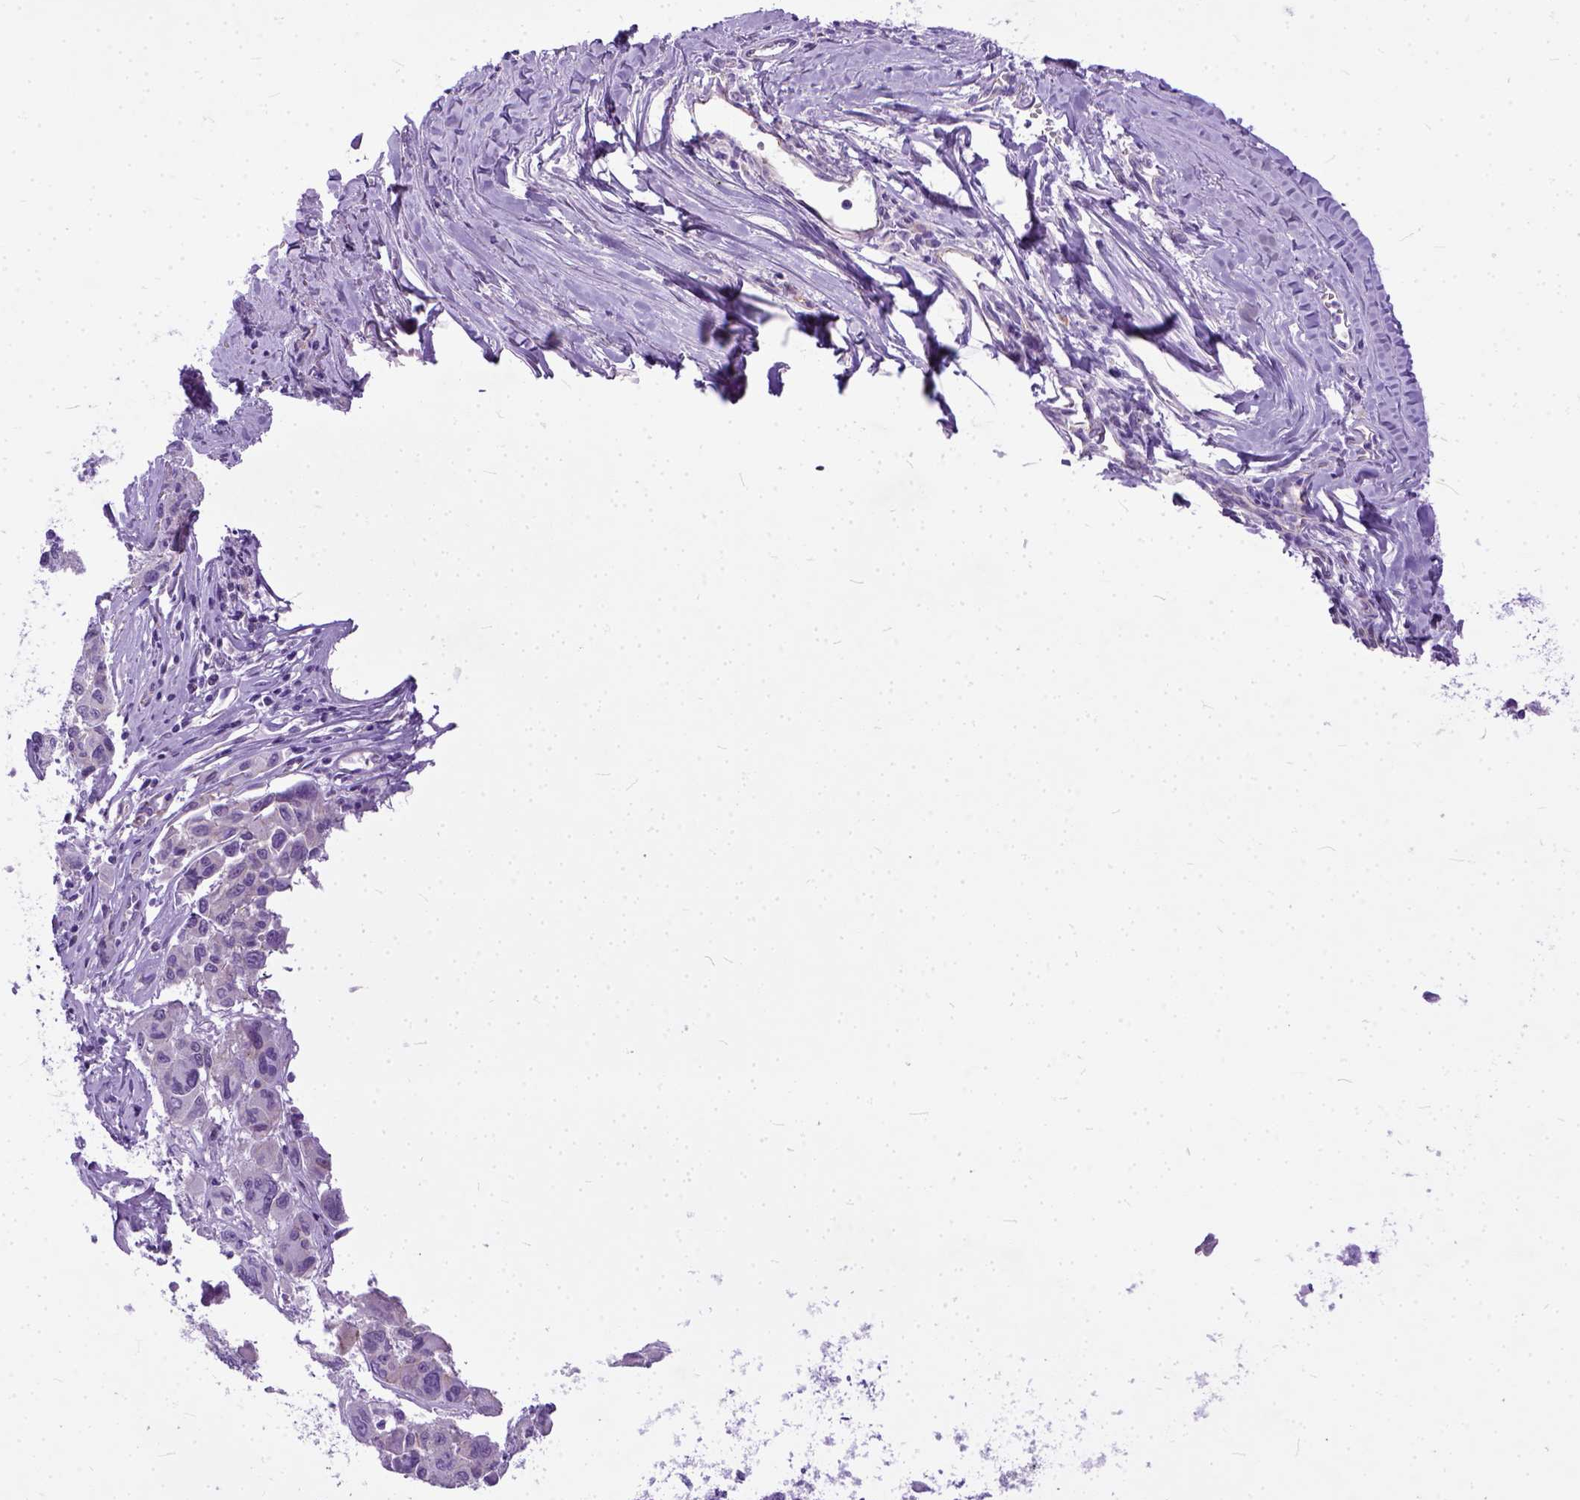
{"staining": {"intensity": "negative", "quantity": "none", "location": "none"}, "tissue": "melanoma", "cell_type": "Tumor cells", "image_type": "cancer", "snomed": [{"axis": "morphology", "description": "Malignant melanoma, NOS"}, {"axis": "topography", "description": "Skin"}], "caption": "IHC of malignant melanoma demonstrates no staining in tumor cells.", "gene": "ADGRF1", "patient": {"sex": "female", "age": 66}}